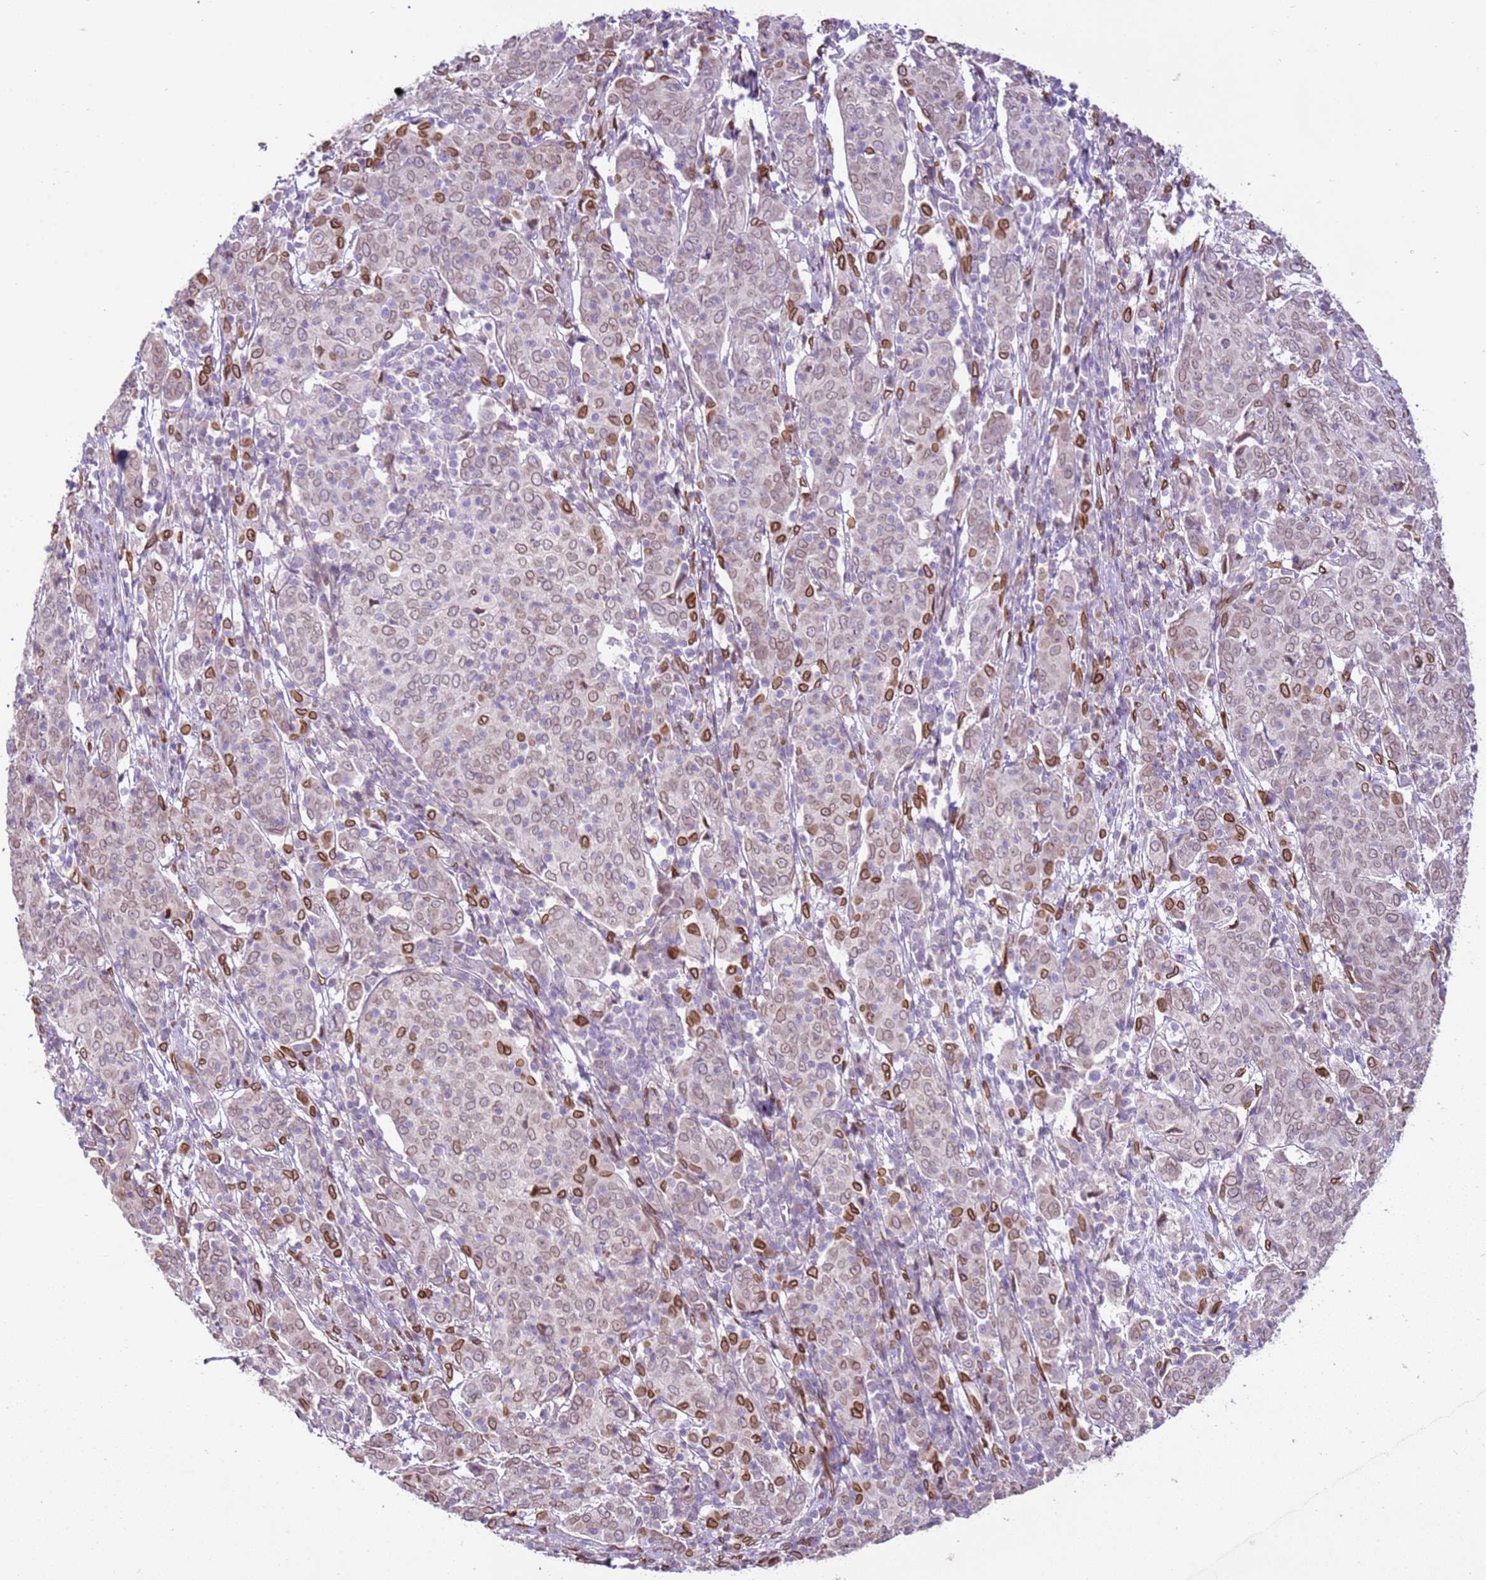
{"staining": {"intensity": "weak", "quantity": "<25%", "location": "cytoplasmic/membranous,nuclear"}, "tissue": "cervical cancer", "cell_type": "Tumor cells", "image_type": "cancer", "snomed": [{"axis": "morphology", "description": "Squamous cell carcinoma, NOS"}, {"axis": "topography", "description": "Cervix"}], "caption": "Immunohistochemistry photomicrograph of neoplastic tissue: human cervical cancer (squamous cell carcinoma) stained with DAB (3,3'-diaminobenzidine) shows no significant protein positivity in tumor cells.", "gene": "TMEM47", "patient": {"sex": "female", "age": 67}}